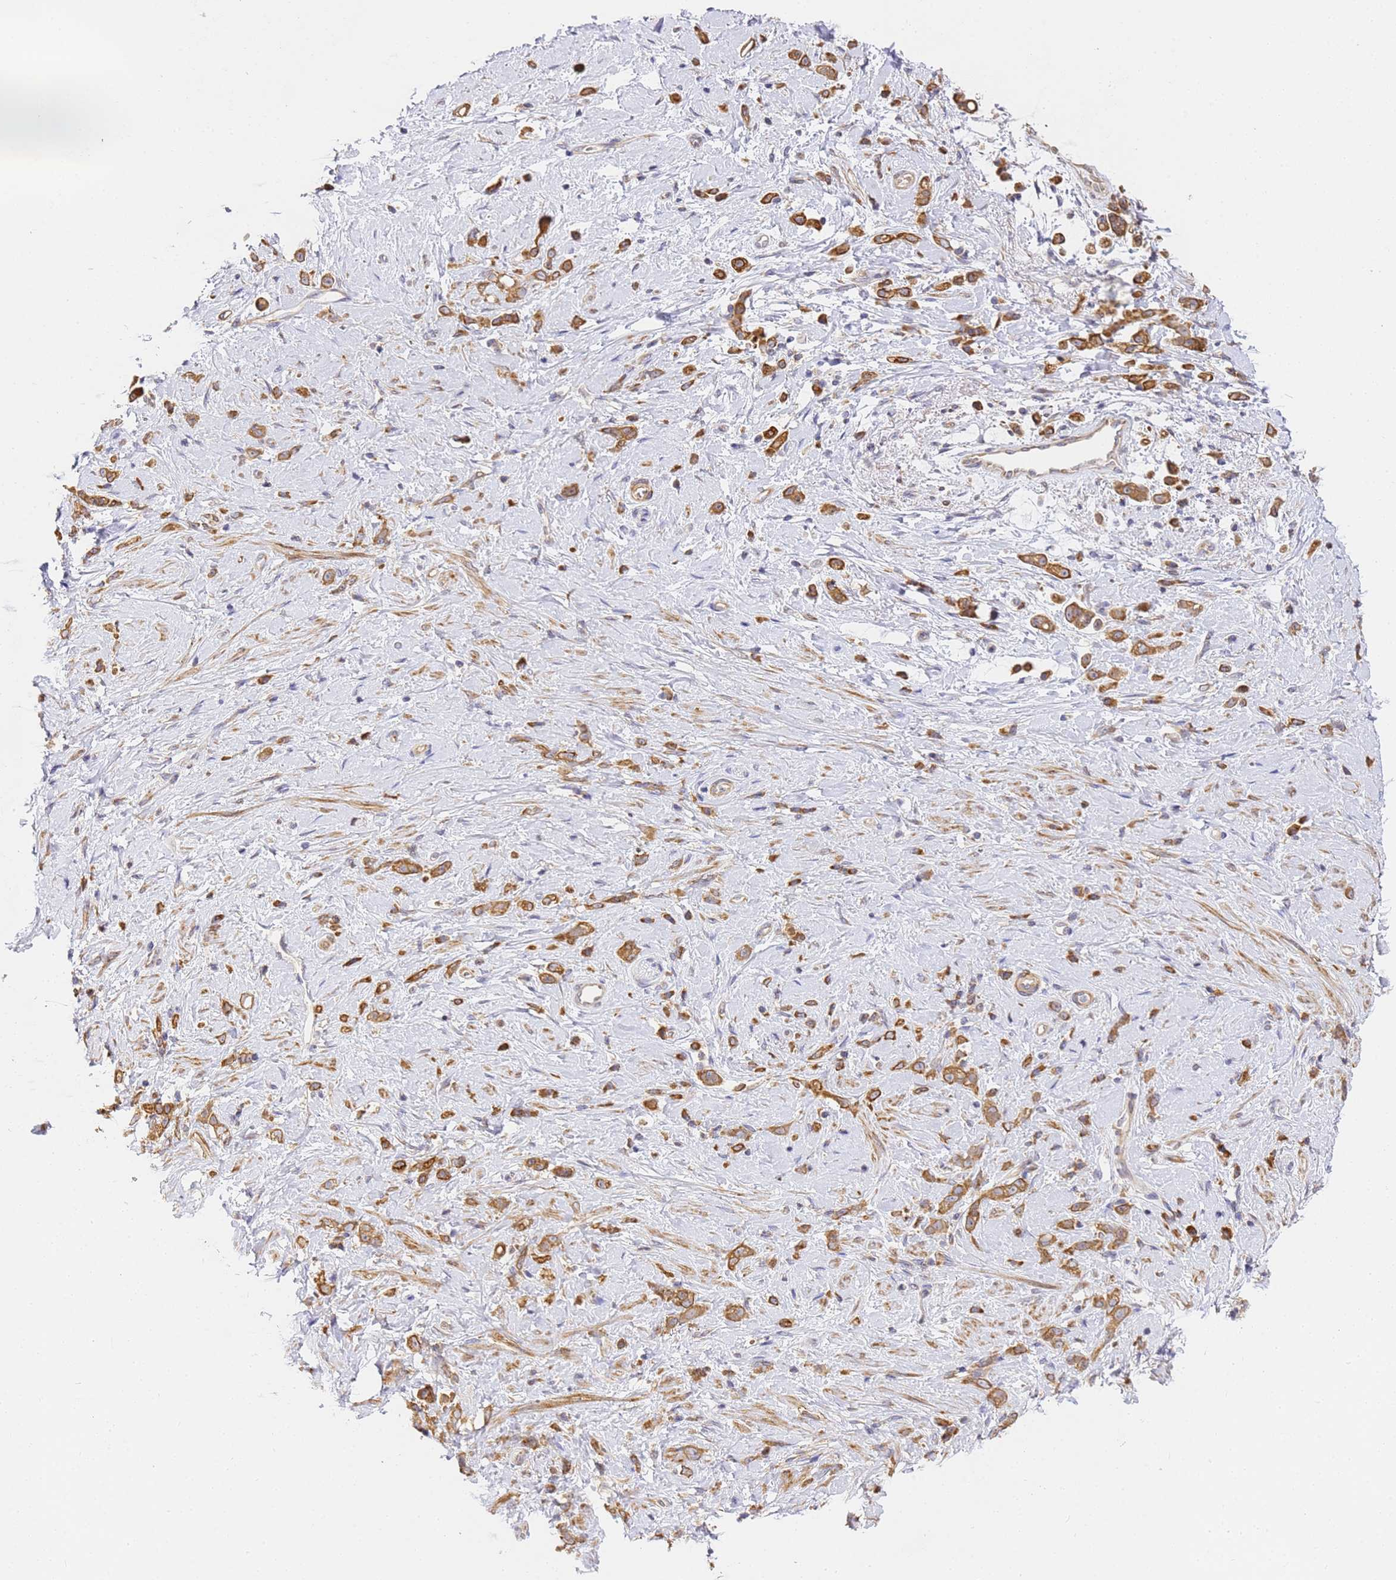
{"staining": {"intensity": "strong", "quantity": ">75%", "location": "cytoplasmic/membranous"}, "tissue": "stomach cancer", "cell_type": "Tumor cells", "image_type": "cancer", "snomed": [{"axis": "morphology", "description": "Adenocarcinoma, NOS"}, {"axis": "topography", "description": "Stomach"}], "caption": "A high amount of strong cytoplasmic/membranous positivity is present in approximately >75% of tumor cells in stomach adenocarcinoma tissue. (IHC, brightfield microscopy, high magnification).", "gene": "RPL13A", "patient": {"sex": "female", "age": 60}}